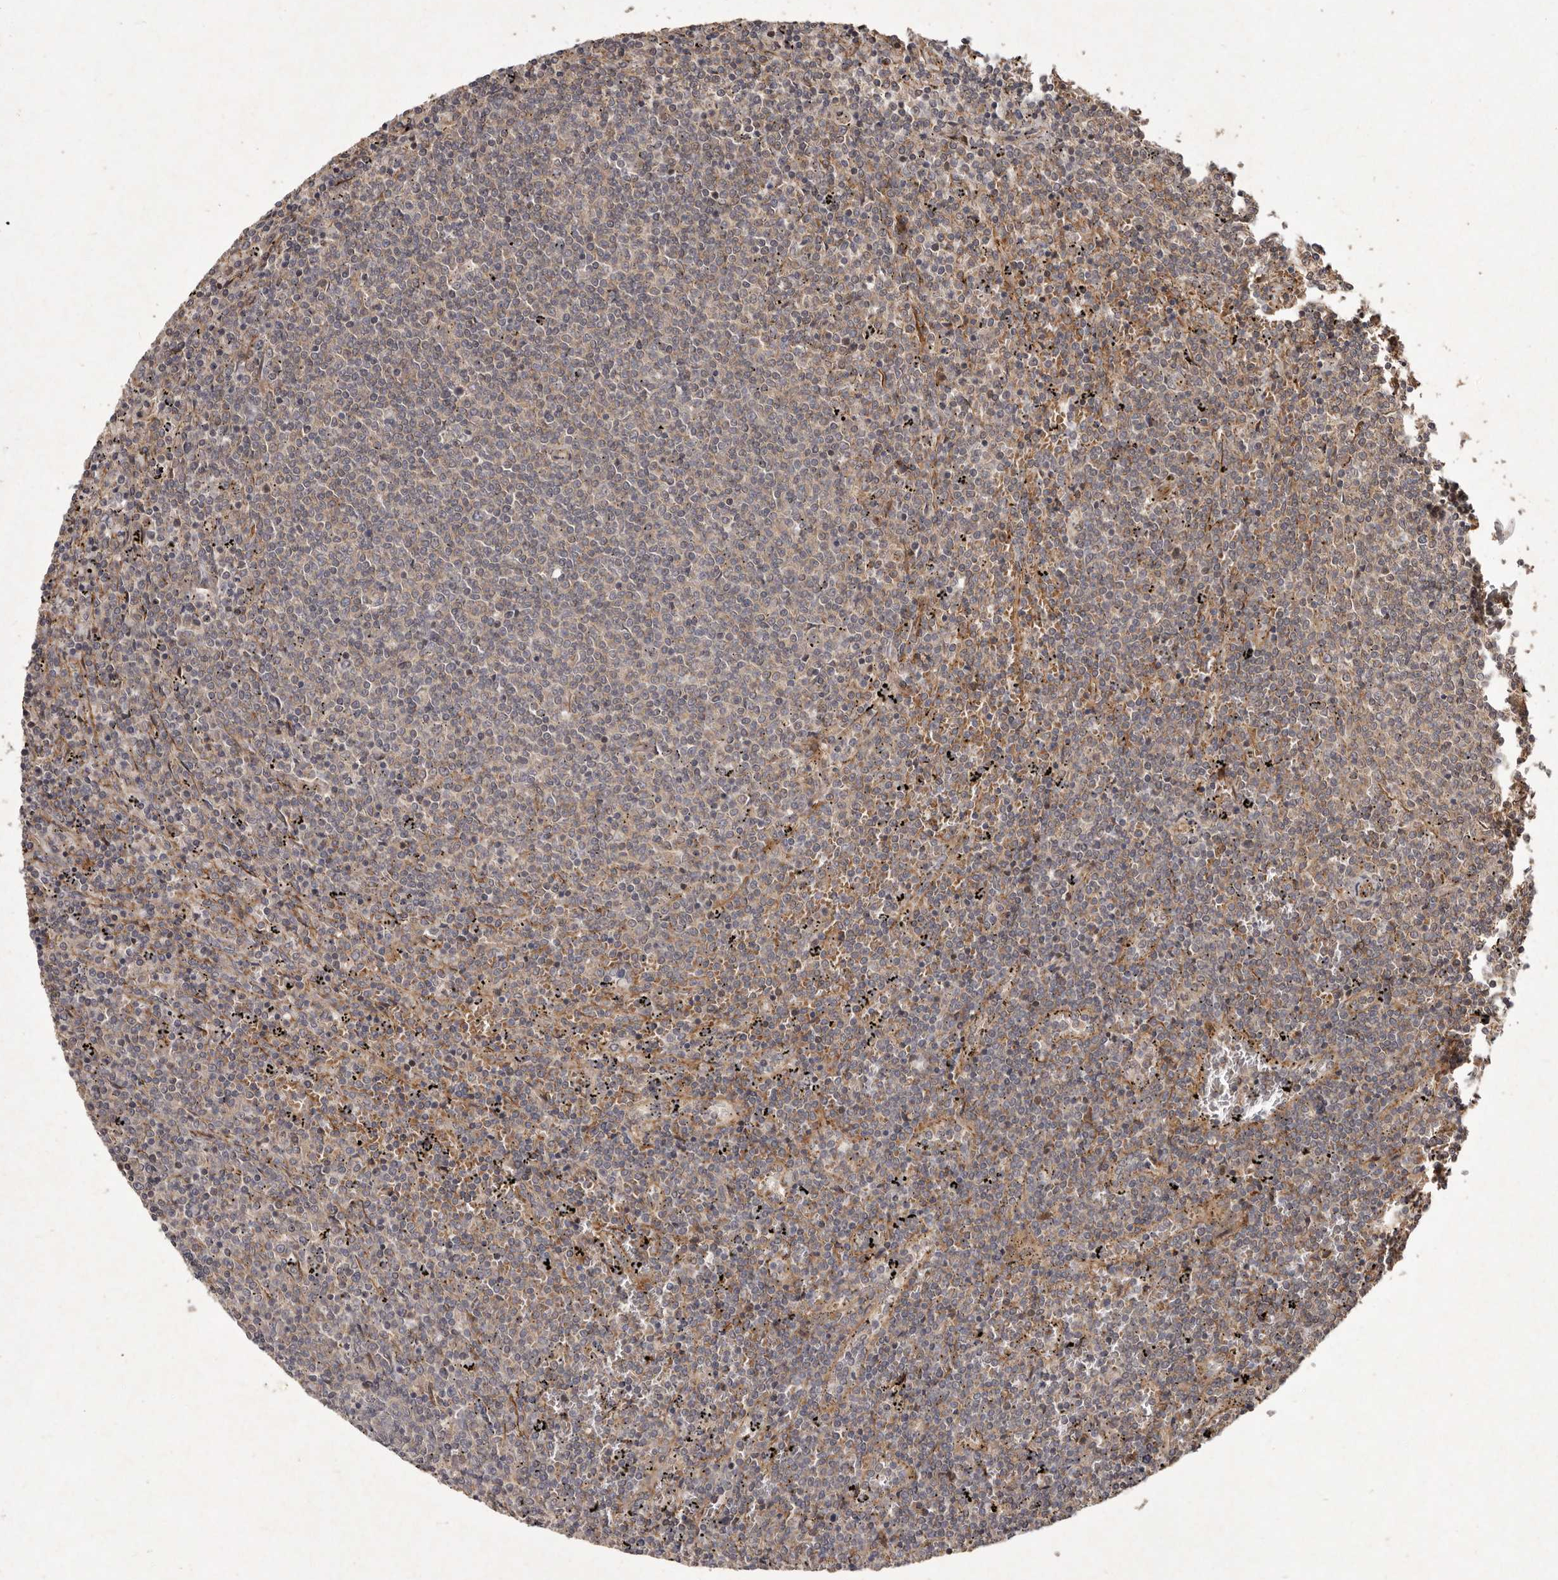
{"staining": {"intensity": "negative", "quantity": "none", "location": "none"}, "tissue": "lymphoma", "cell_type": "Tumor cells", "image_type": "cancer", "snomed": [{"axis": "morphology", "description": "Malignant lymphoma, non-Hodgkin's type, Low grade"}, {"axis": "topography", "description": "Spleen"}], "caption": "Tumor cells are negative for protein expression in human malignant lymphoma, non-Hodgkin's type (low-grade).", "gene": "SEMA3A", "patient": {"sex": "female", "age": 50}}